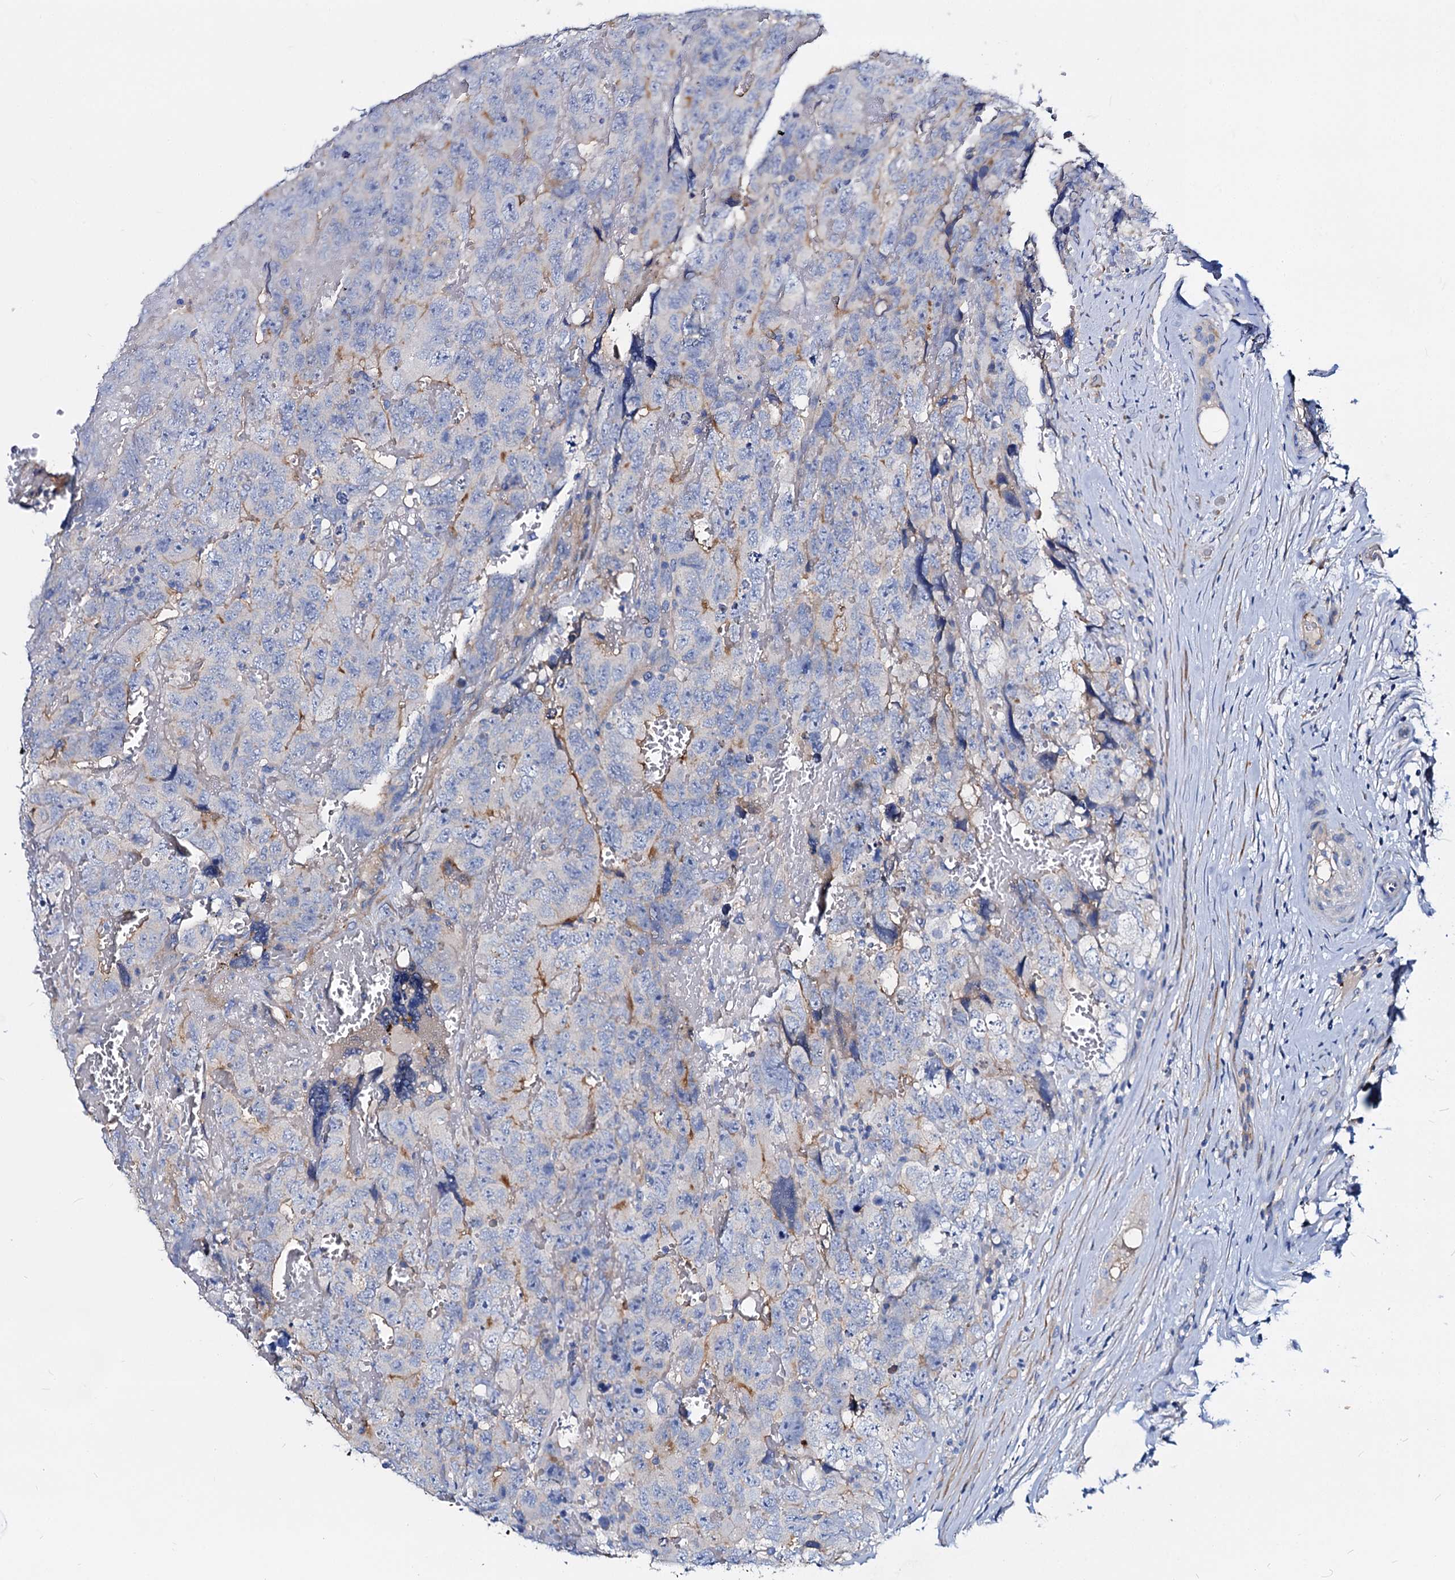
{"staining": {"intensity": "weak", "quantity": "<25%", "location": "cytoplasmic/membranous"}, "tissue": "testis cancer", "cell_type": "Tumor cells", "image_type": "cancer", "snomed": [{"axis": "morphology", "description": "Carcinoma, Embryonal, NOS"}, {"axis": "topography", "description": "Testis"}], "caption": "Tumor cells are negative for brown protein staining in embryonal carcinoma (testis).", "gene": "DYDC2", "patient": {"sex": "male", "age": 45}}